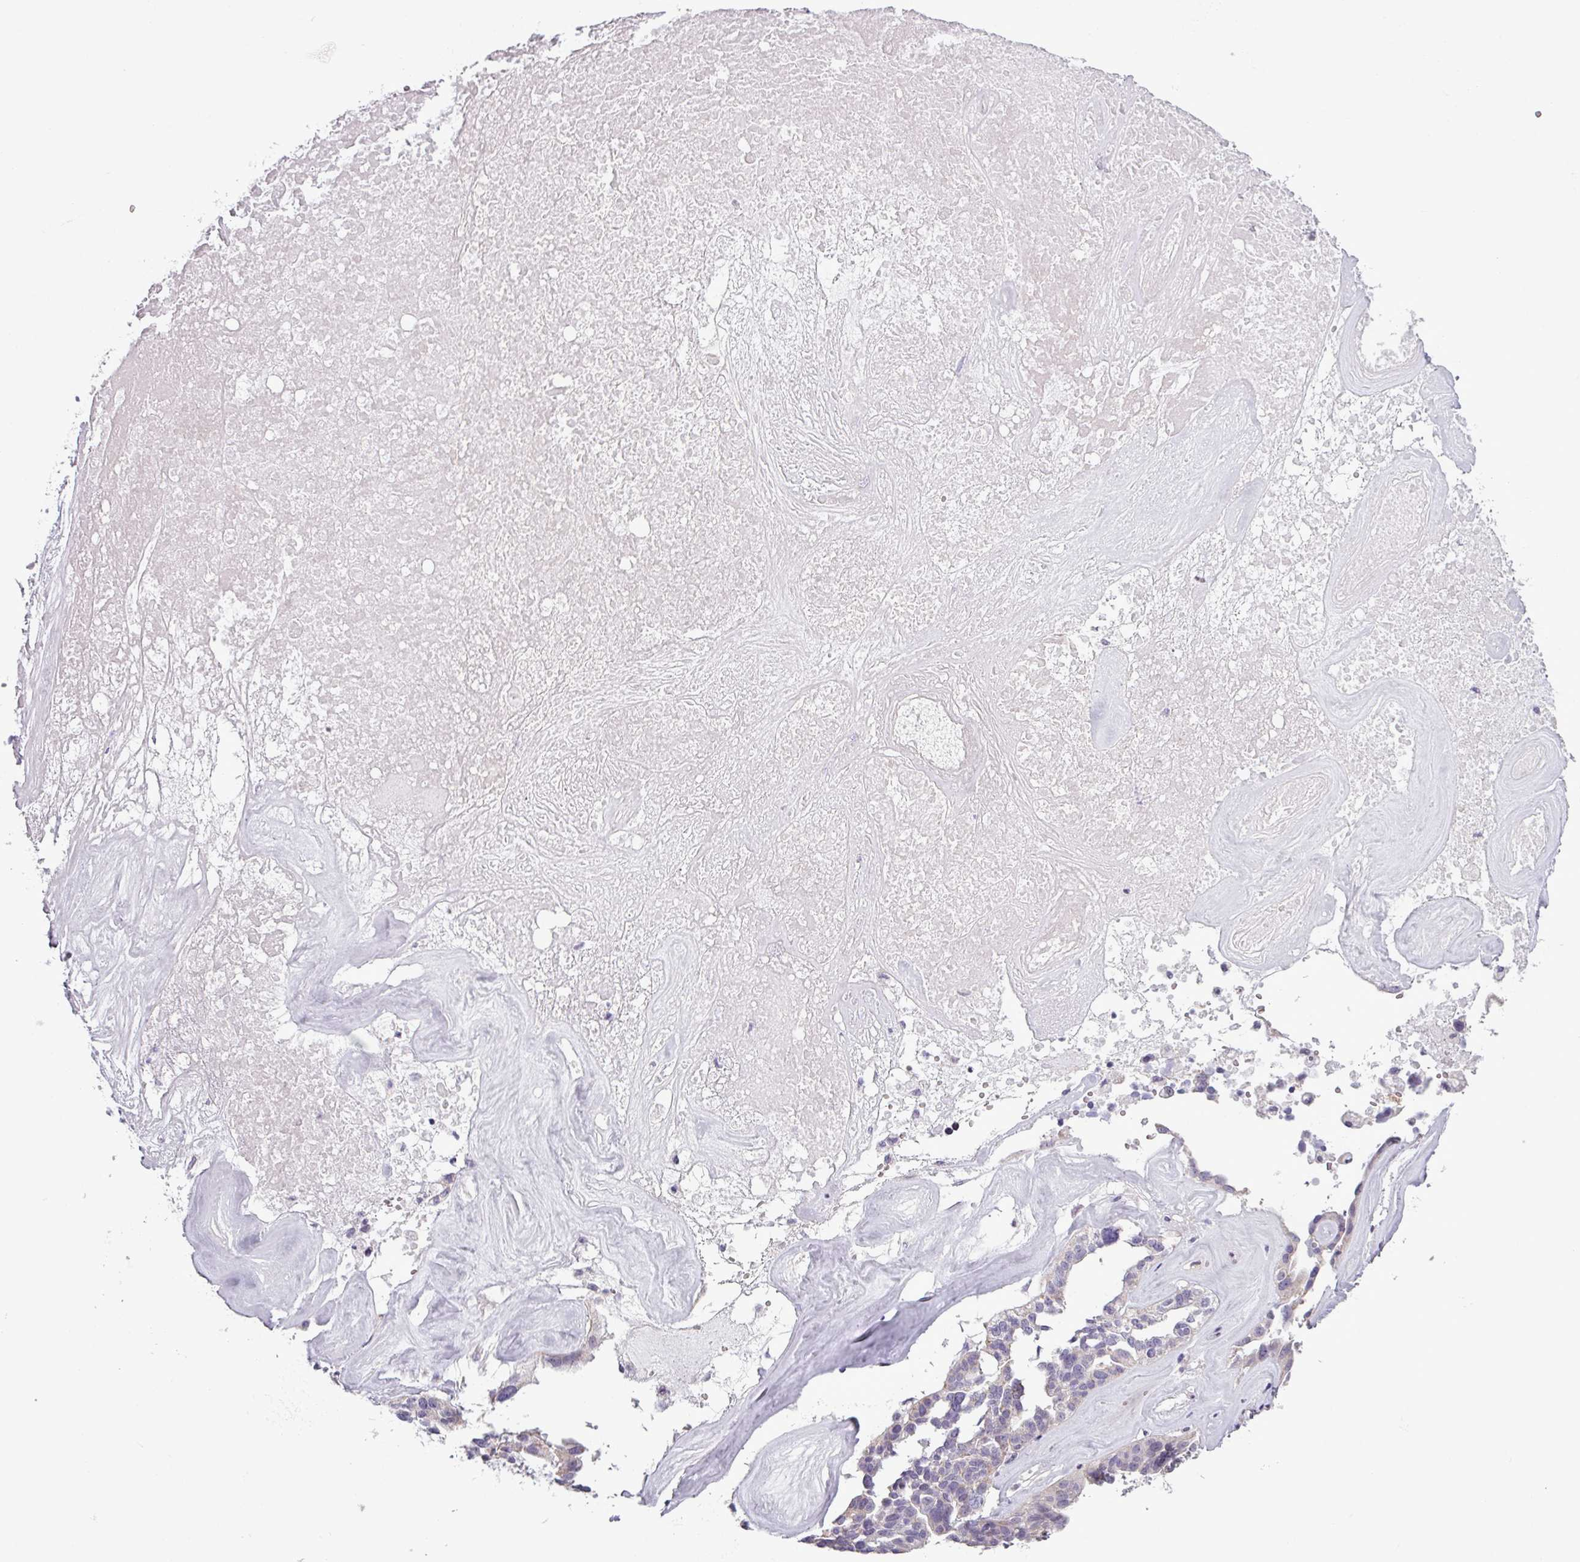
{"staining": {"intensity": "negative", "quantity": "none", "location": "none"}, "tissue": "ovarian cancer", "cell_type": "Tumor cells", "image_type": "cancer", "snomed": [{"axis": "morphology", "description": "Cystadenocarcinoma, serous, NOS"}, {"axis": "topography", "description": "Ovary"}], "caption": "A high-resolution photomicrograph shows immunohistochemistry staining of ovarian serous cystadenocarcinoma, which reveals no significant staining in tumor cells.", "gene": "GPT2", "patient": {"sex": "female", "age": 59}}